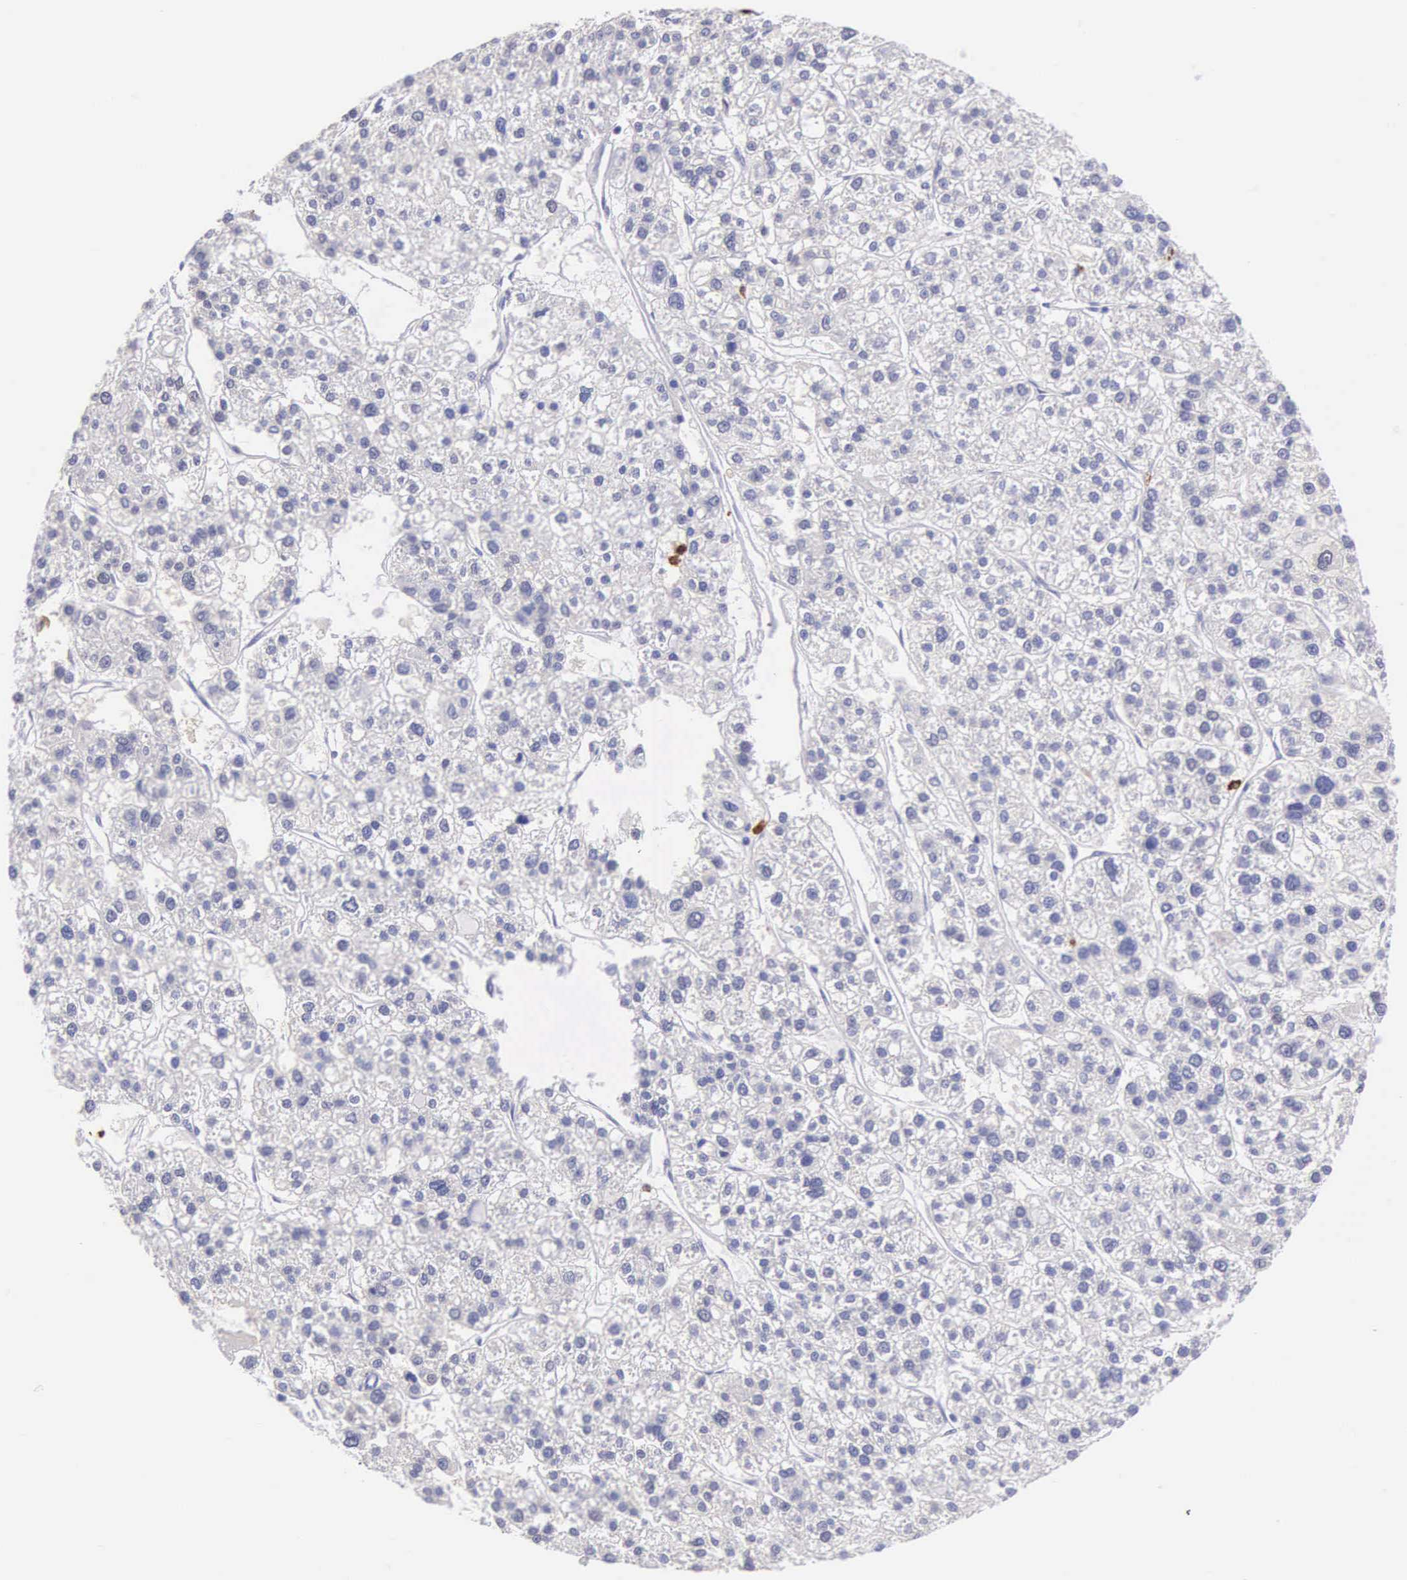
{"staining": {"intensity": "negative", "quantity": "none", "location": "none"}, "tissue": "liver cancer", "cell_type": "Tumor cells", "image_type": "cancer", "snomed": [{"axis": "morphology", "description": "Carcinoma, Hepatocellular, NOS"}, {"axis": "topography", "description": "Liver"}], "caption": "Liver cancer was stained to show a protein in brown. There is no significant expression in tumor cells.", "gene": "FCN1", "patient": {"sex": "female", "age": 85}}